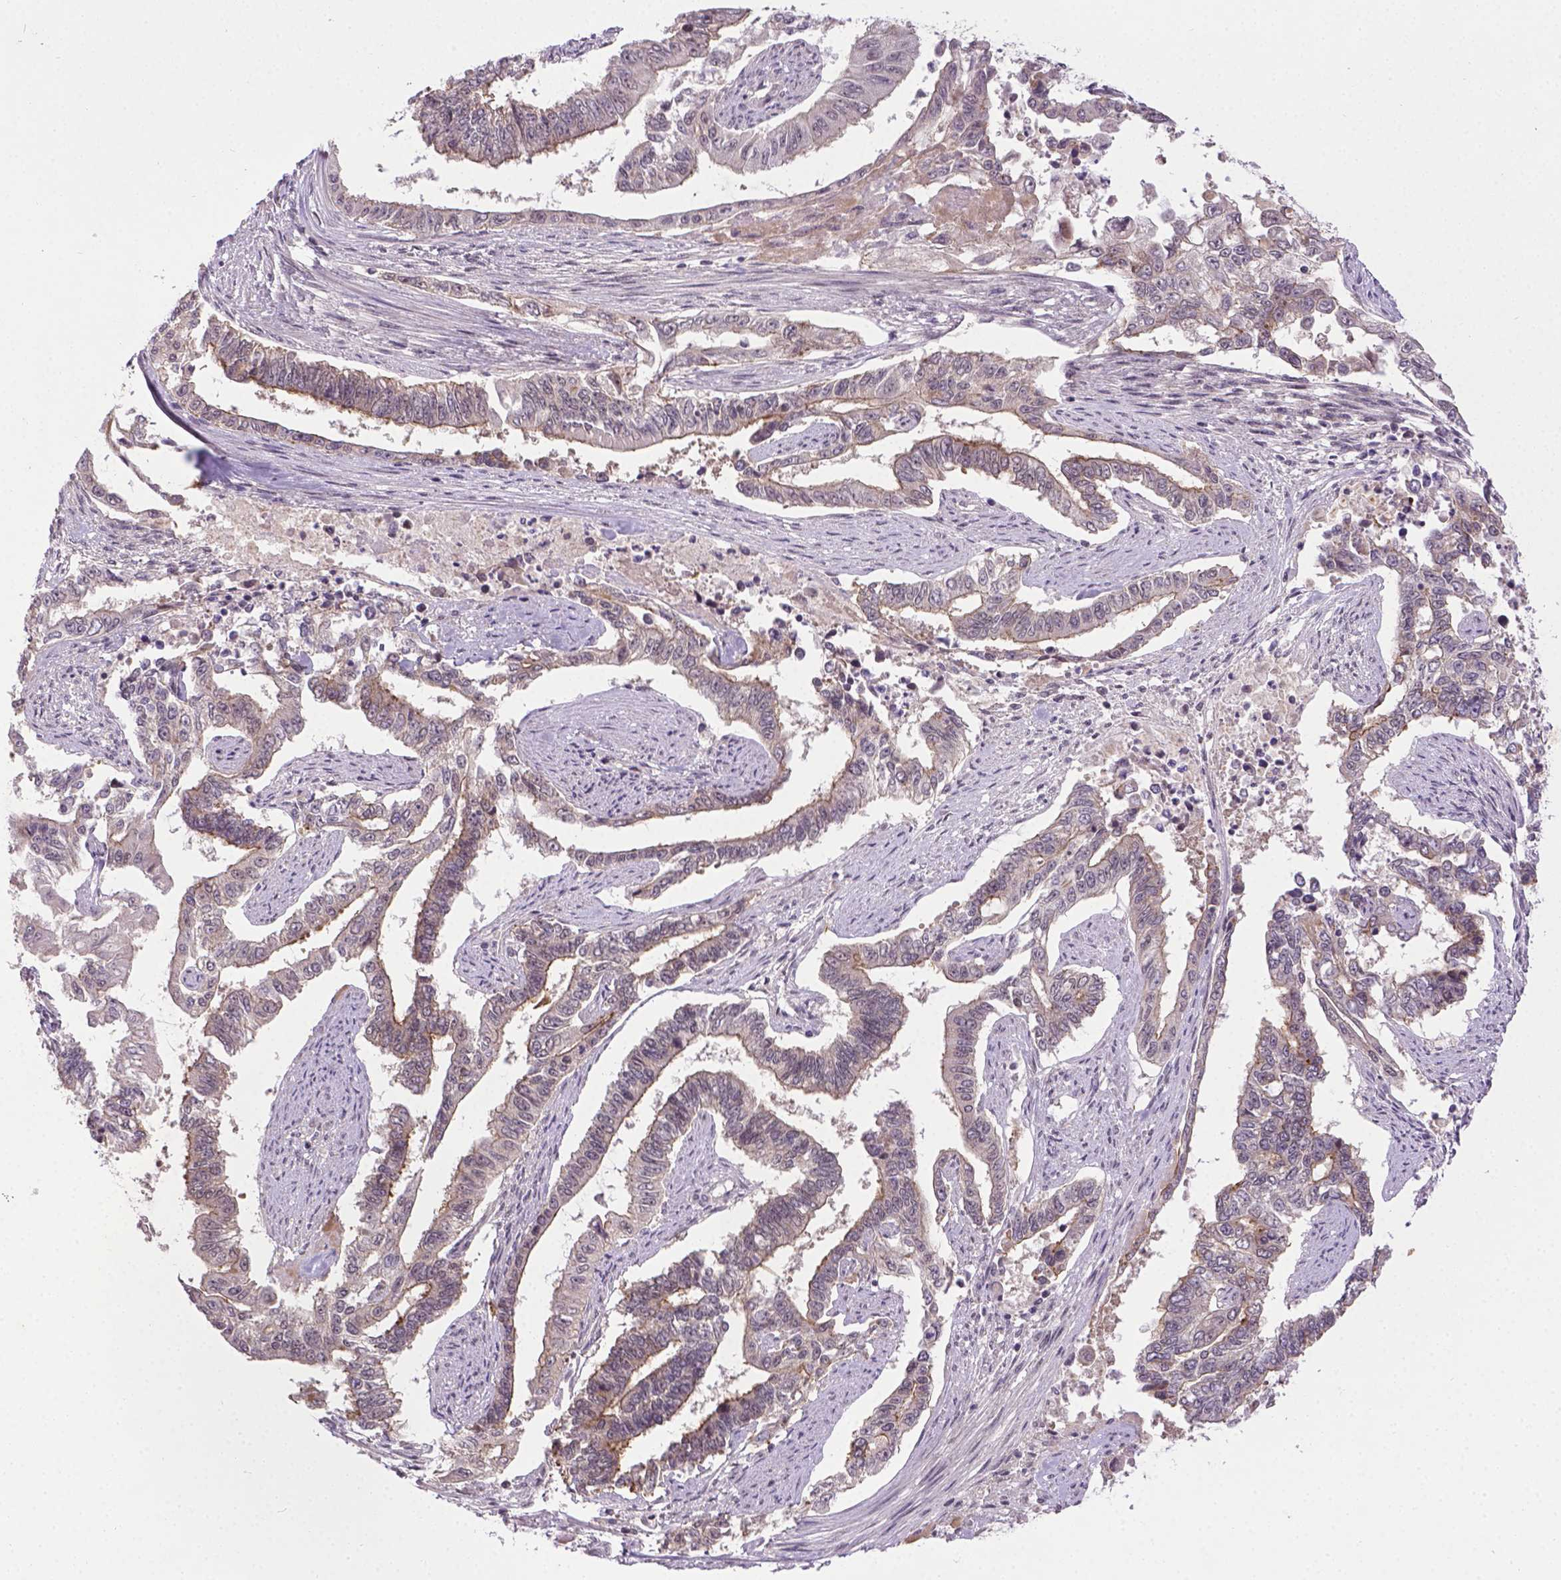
{"staining": {"intensity": "weak", "quantity": "25%-75%", "location": "cytoplasmic/membranous"}, "tissue": "endometrial cancer", "cell_type": "Tumor cells", "image_type": "cancer", "snomed": [{"axis": "morphology", "description": "Adenocarcinoma, NOS"}, {"axis": "topography", "description": "Uterus"}], "caption": "Endometrial cancer (adenocarcinoma) stained with a brown dye reveals weak cytoplasmic/membranous positive expression in approximately 25%-75% of tumor cells.", "gene": "ANKRD54", "patient": {"sex": "female", "age": 59}}